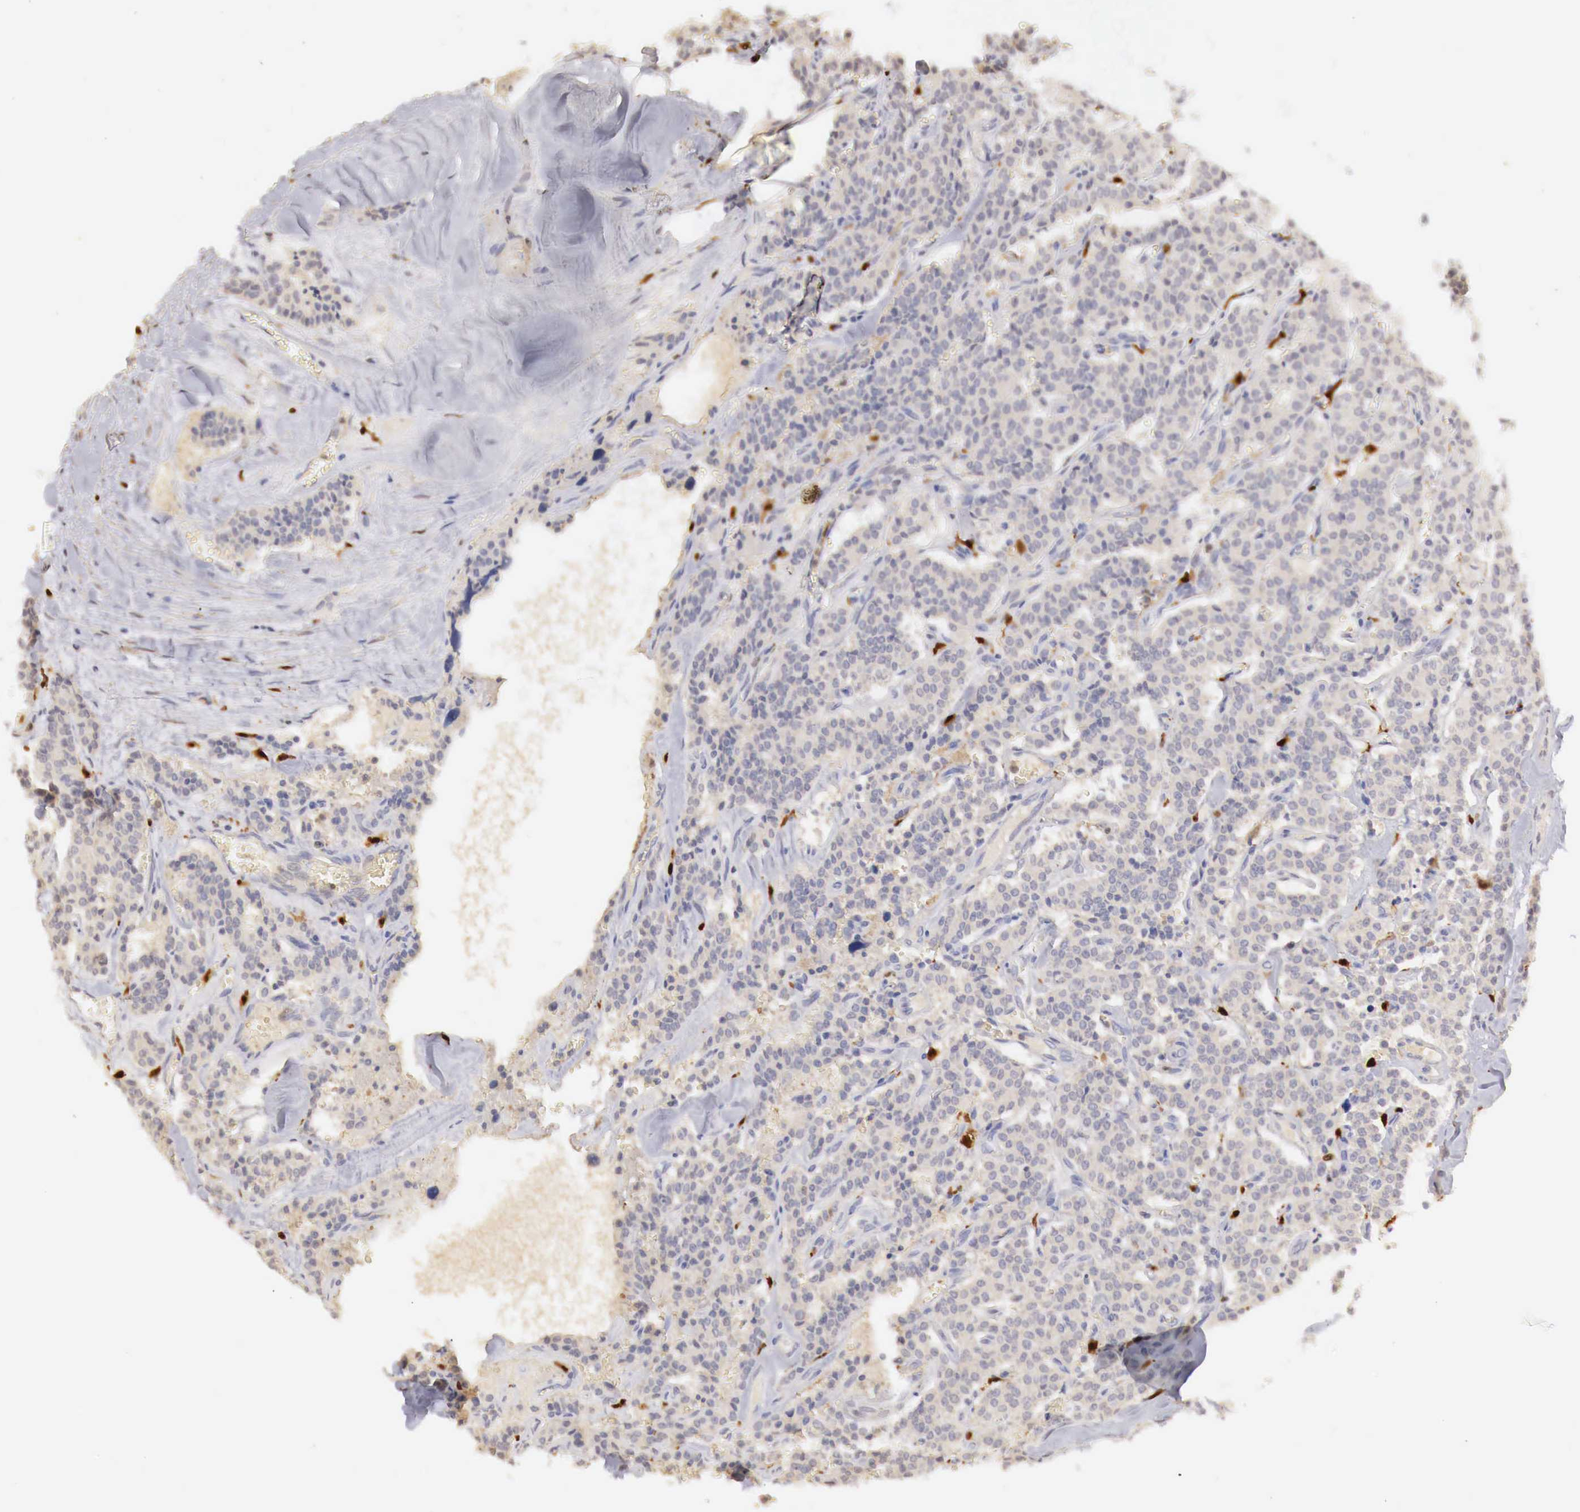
{"staining": {"intensity": "weak", "quantity": "25%-75%", "location": "cytoplasmic/membranous"}, "tissue": "carcinoid", "cell_type": "Tumor cells", "image_type": "cancer", "snomed": [{"axis": "morphology", "description": "Carcinoid, malignant, NOS"}, {"axis": "topography", "description": "Bronchus"}], "caption": "High-power microscopy captured an immunohistochemistry photomicrograph of carcinoid, revealing weak cytoplasmic/membranous expression in about 25%-75% of tumor cells.", "gene": "RENBP", "patient": {"sex": "male", "age": 55}}